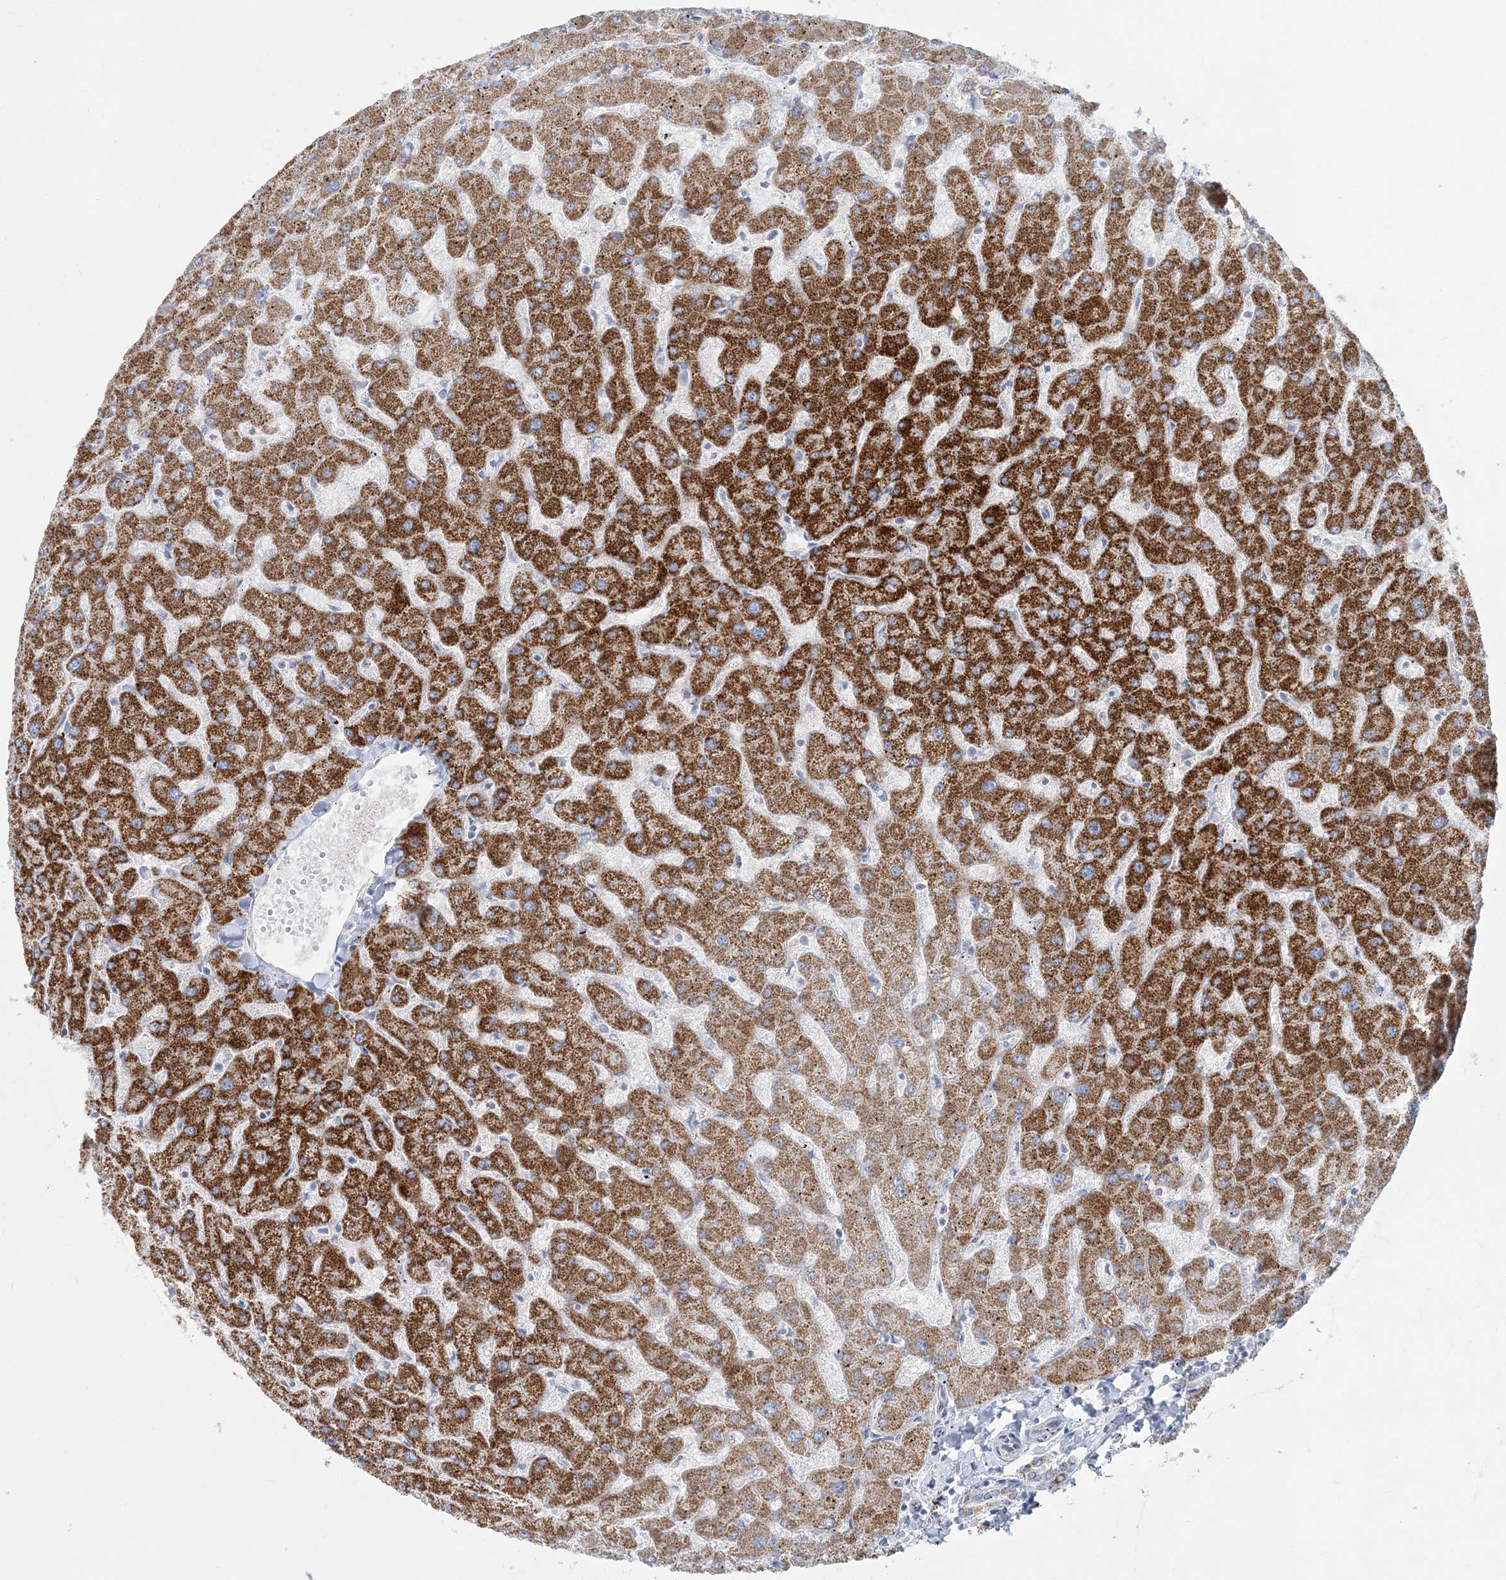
{"staining": {"intensity": "negative", "quantity": "none", "location": "none"}, "tissue": "liver", "cell_type": "Cholangiocytes", "image_type": "normal", "snomed": [{"axis": "morphology", "description": "Normal tissue, NOS"}, {"axis": "topography", "description": "Liver"}], "caption": "The micrograph reveals no significant positivity in cholangiocytes of liver.", "gene": "TBC1D7", "patient": {"sex": "female", "age": 63}}